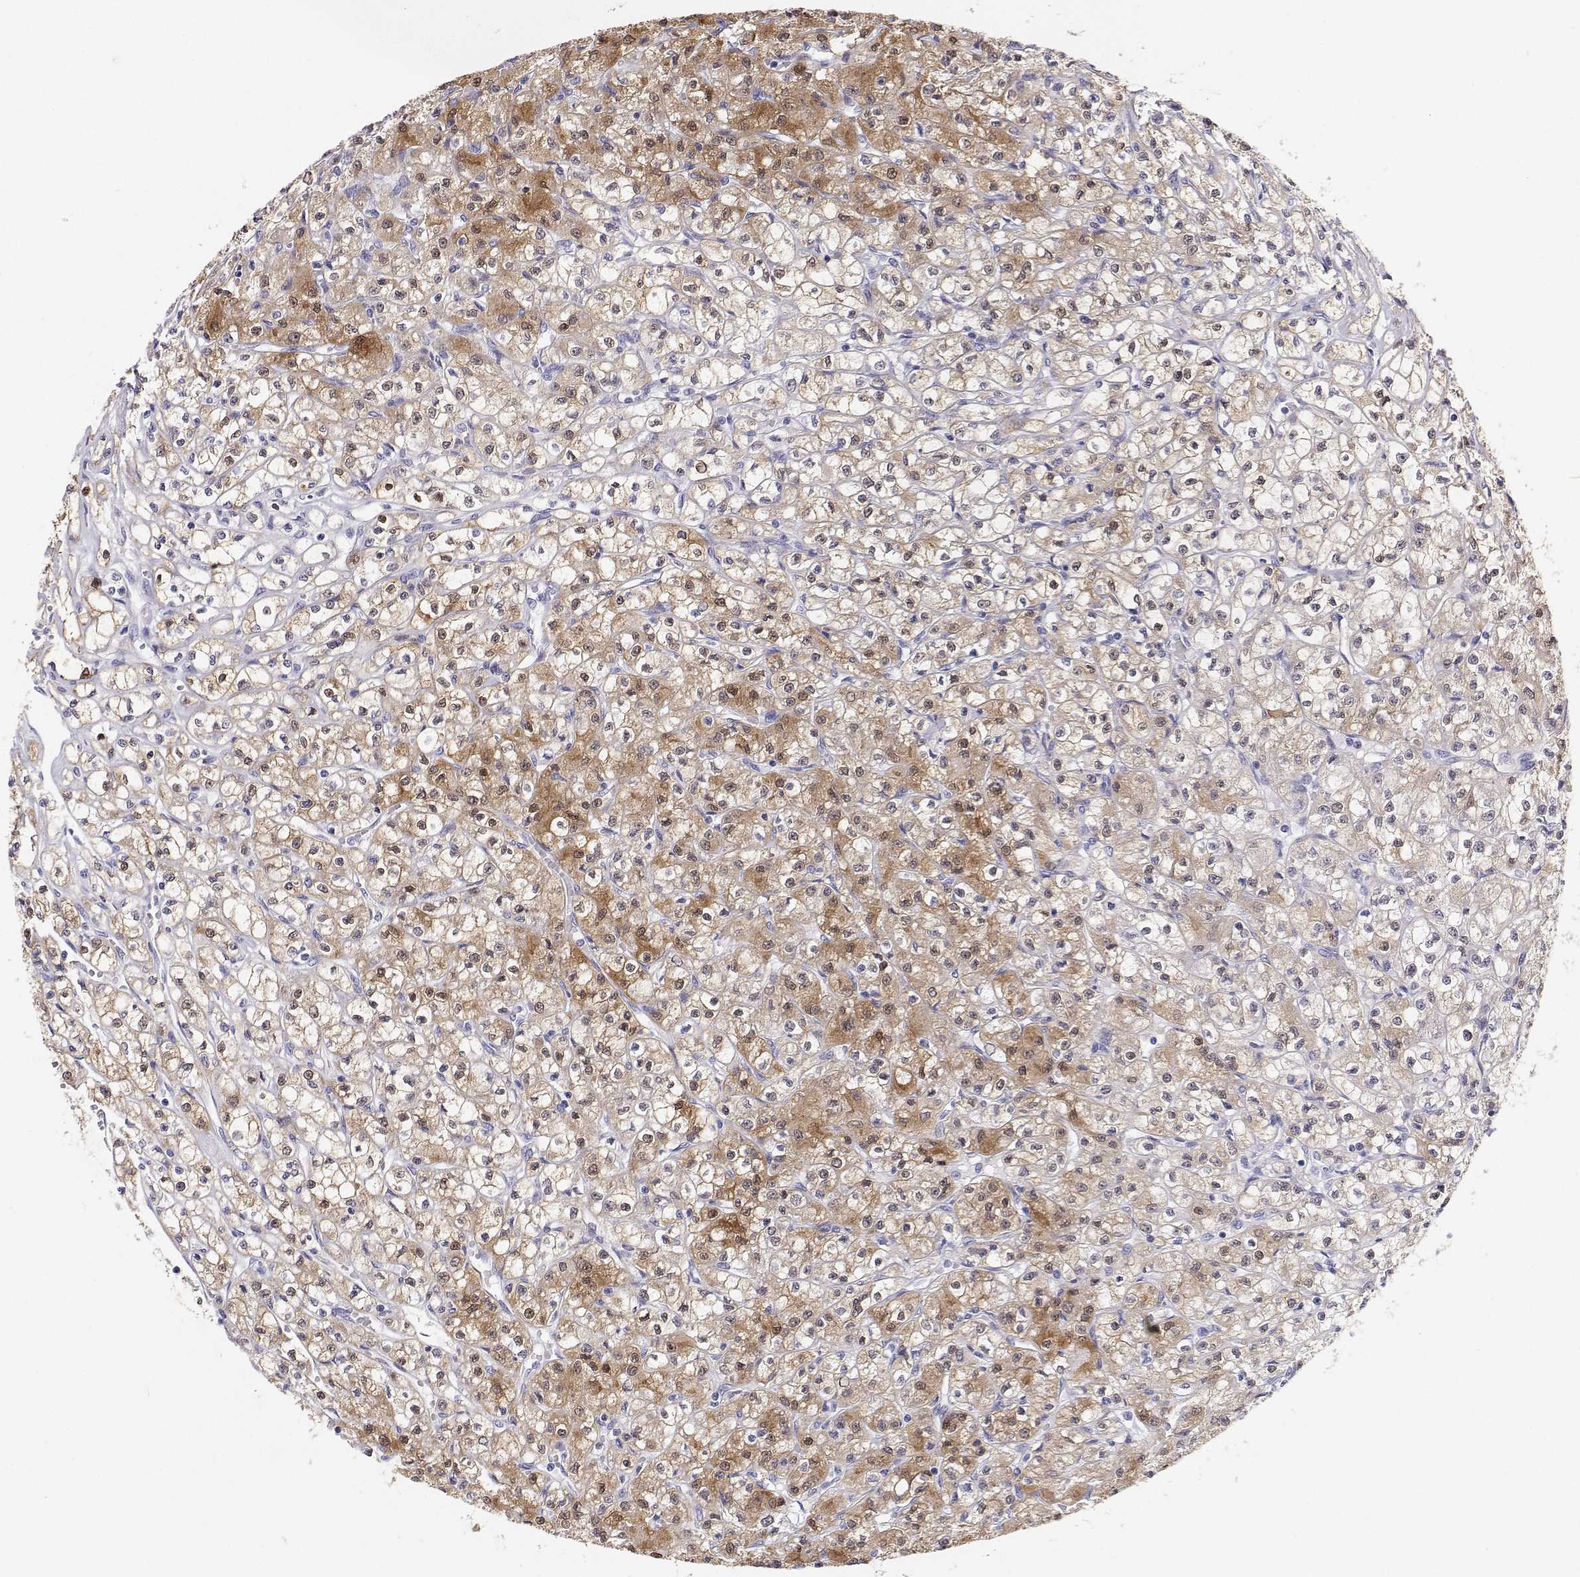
{"staining": {"intensity": "moderate", "quantity": "25%-75%", "location": "cytoplasmic/membranous,nuclear"}, "tissue": "renal cancer", "cell_type": "Tumor cells", "image_type": "cancer", "snomed": [{"axis": "morphology", "description": "Adenocarcinoma, NOS"}, {"axis": "topography", "description": "Kidney"}], "caption": "A photomicrograph of renal cancer stained for a protein displays moderate cytoplasmic/membranous and nuclear brown staining in tumor cells. The staining is performed using DAB (3,3'-diaminobenzidine) brown chromogen to label protein expression. The nuclei are counter-stained blue using hematoxylin.", "gene": "BHMT", "patient": {"sex": "female", "age": 70}}